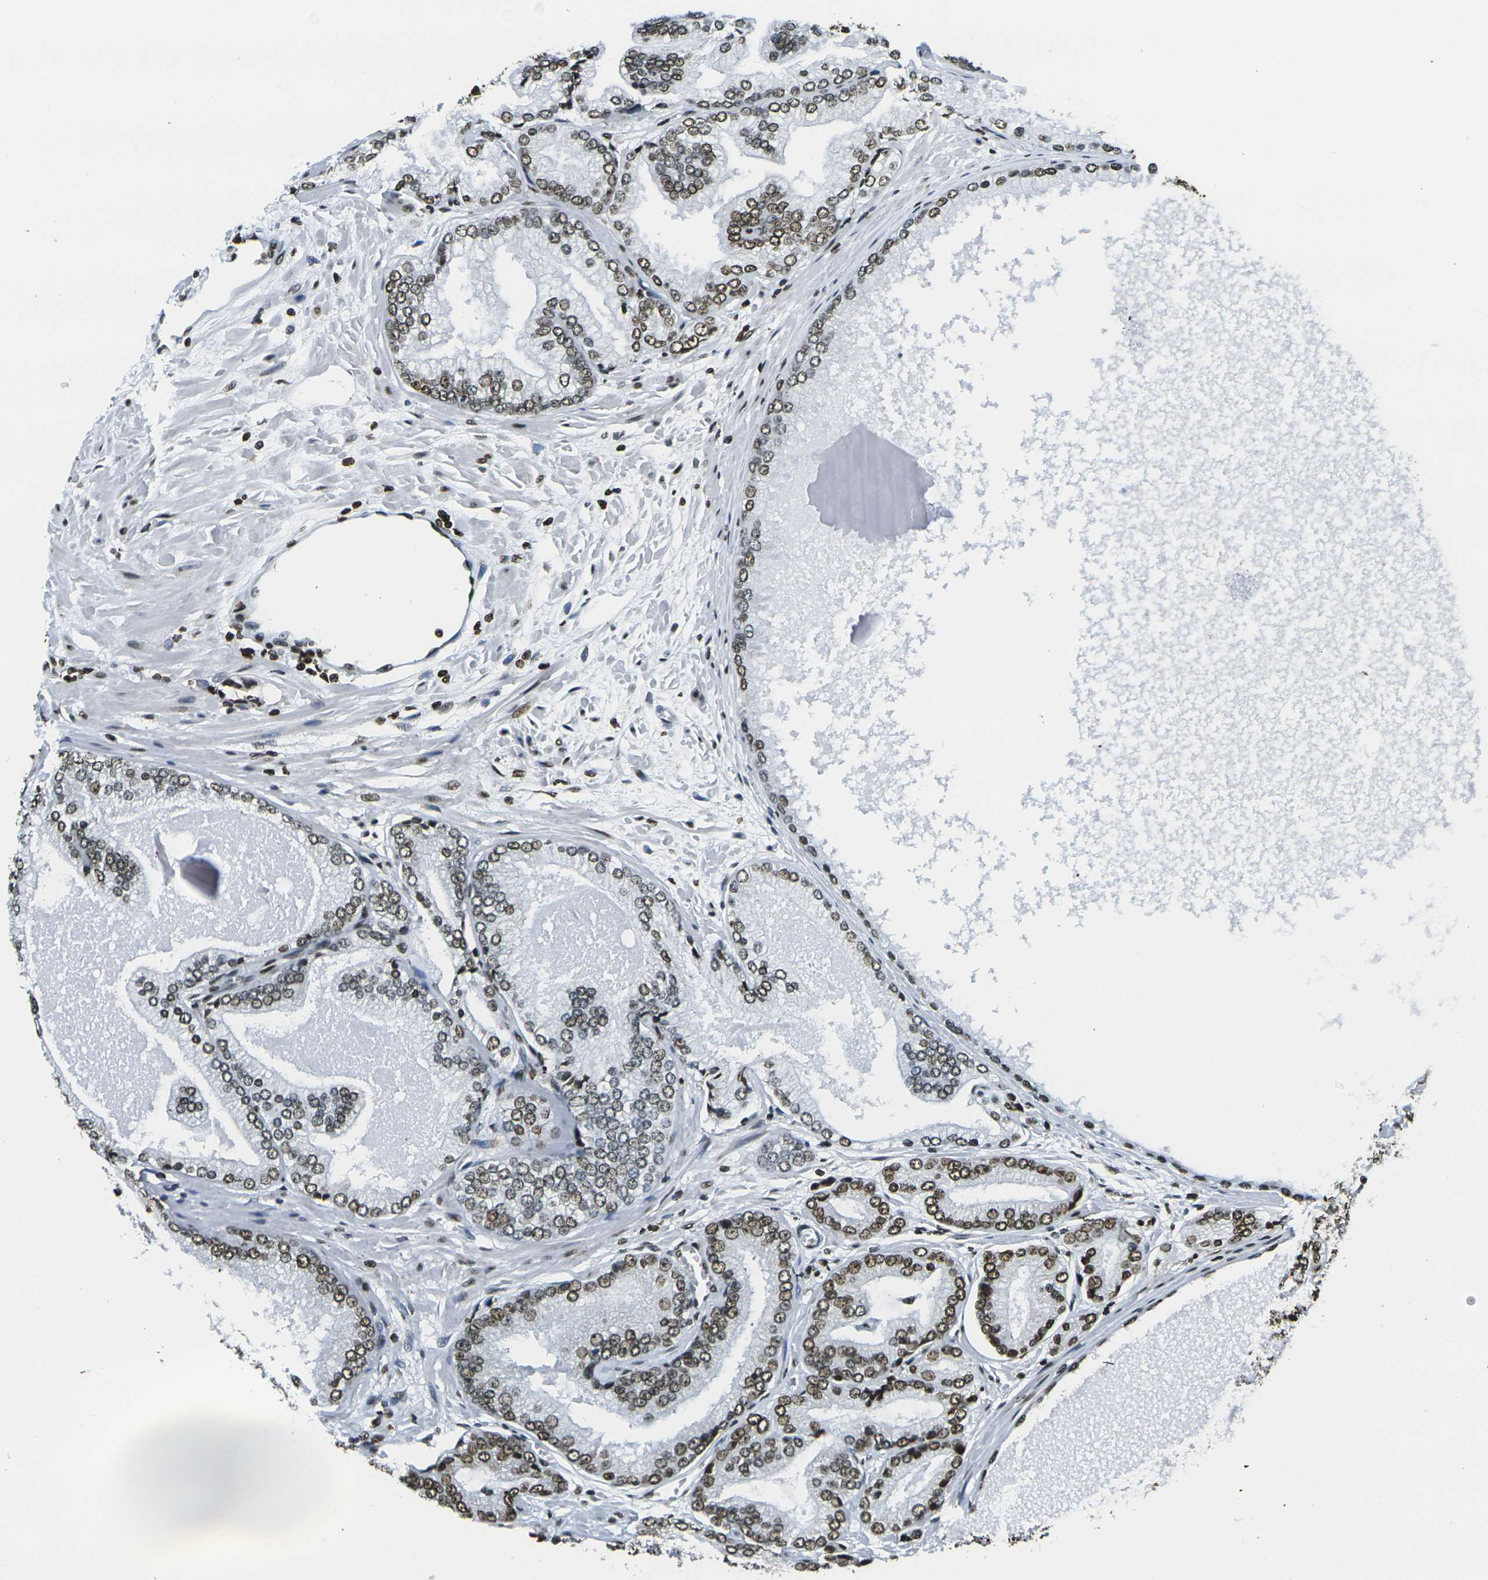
{"staining": {"intensity": "strong", "quantity": ">75%", "location": "nuclear"}, "tissue": "prostate cancer", "cell_type": "Tumor cells", "image_type": "cancer", "snomed": [{"axis": "morphology", "description": "Adenocarcinoma, High grade"}, {"axis": "topography", "description": "Prostate"}], "caption": "This histopathology image demonstrates IHC staining of prostate cancer, with high strong nuclear expression in approximately >75% of tumor cells.", "gene": "H1-2", "patient": {"sex": "male", "age": 59}}